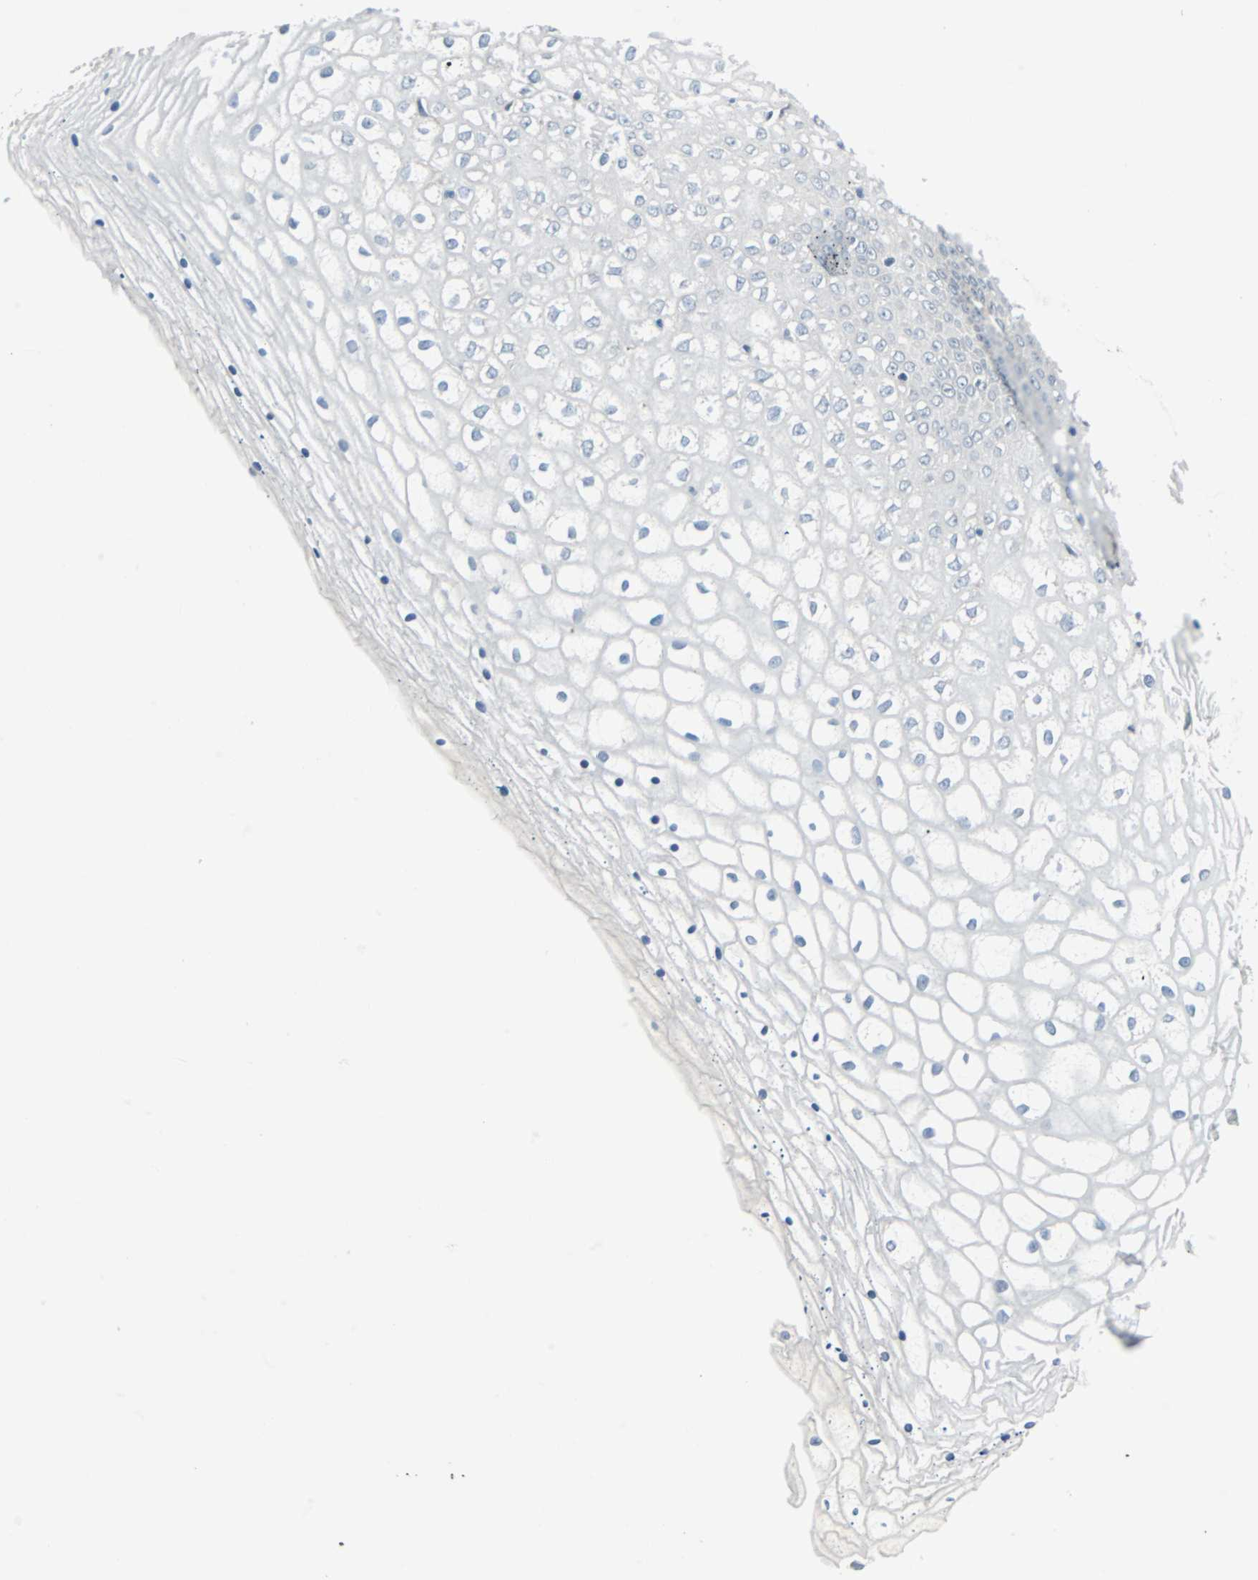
{"staining": {"intensity": "negative", "quantity": "none", "location": "none"}, "tissue": "vagina", "cell_type": "Squamous epithelial cells", "image_type": "normal", "snomed": [{"axis": "morphology", "description": "Normal tissue, NOS"}, {"axis": "topography", "description": "Soft tissue"}, {"axis": "topography", "description": "Vagina"}], "caption": "This is a histopathology image of IHC staining of normal vagina, which shows no staining in squamous epithelial cells.", "gene": "SWAP70", "patient": {"sex": "female", "age": 61}}